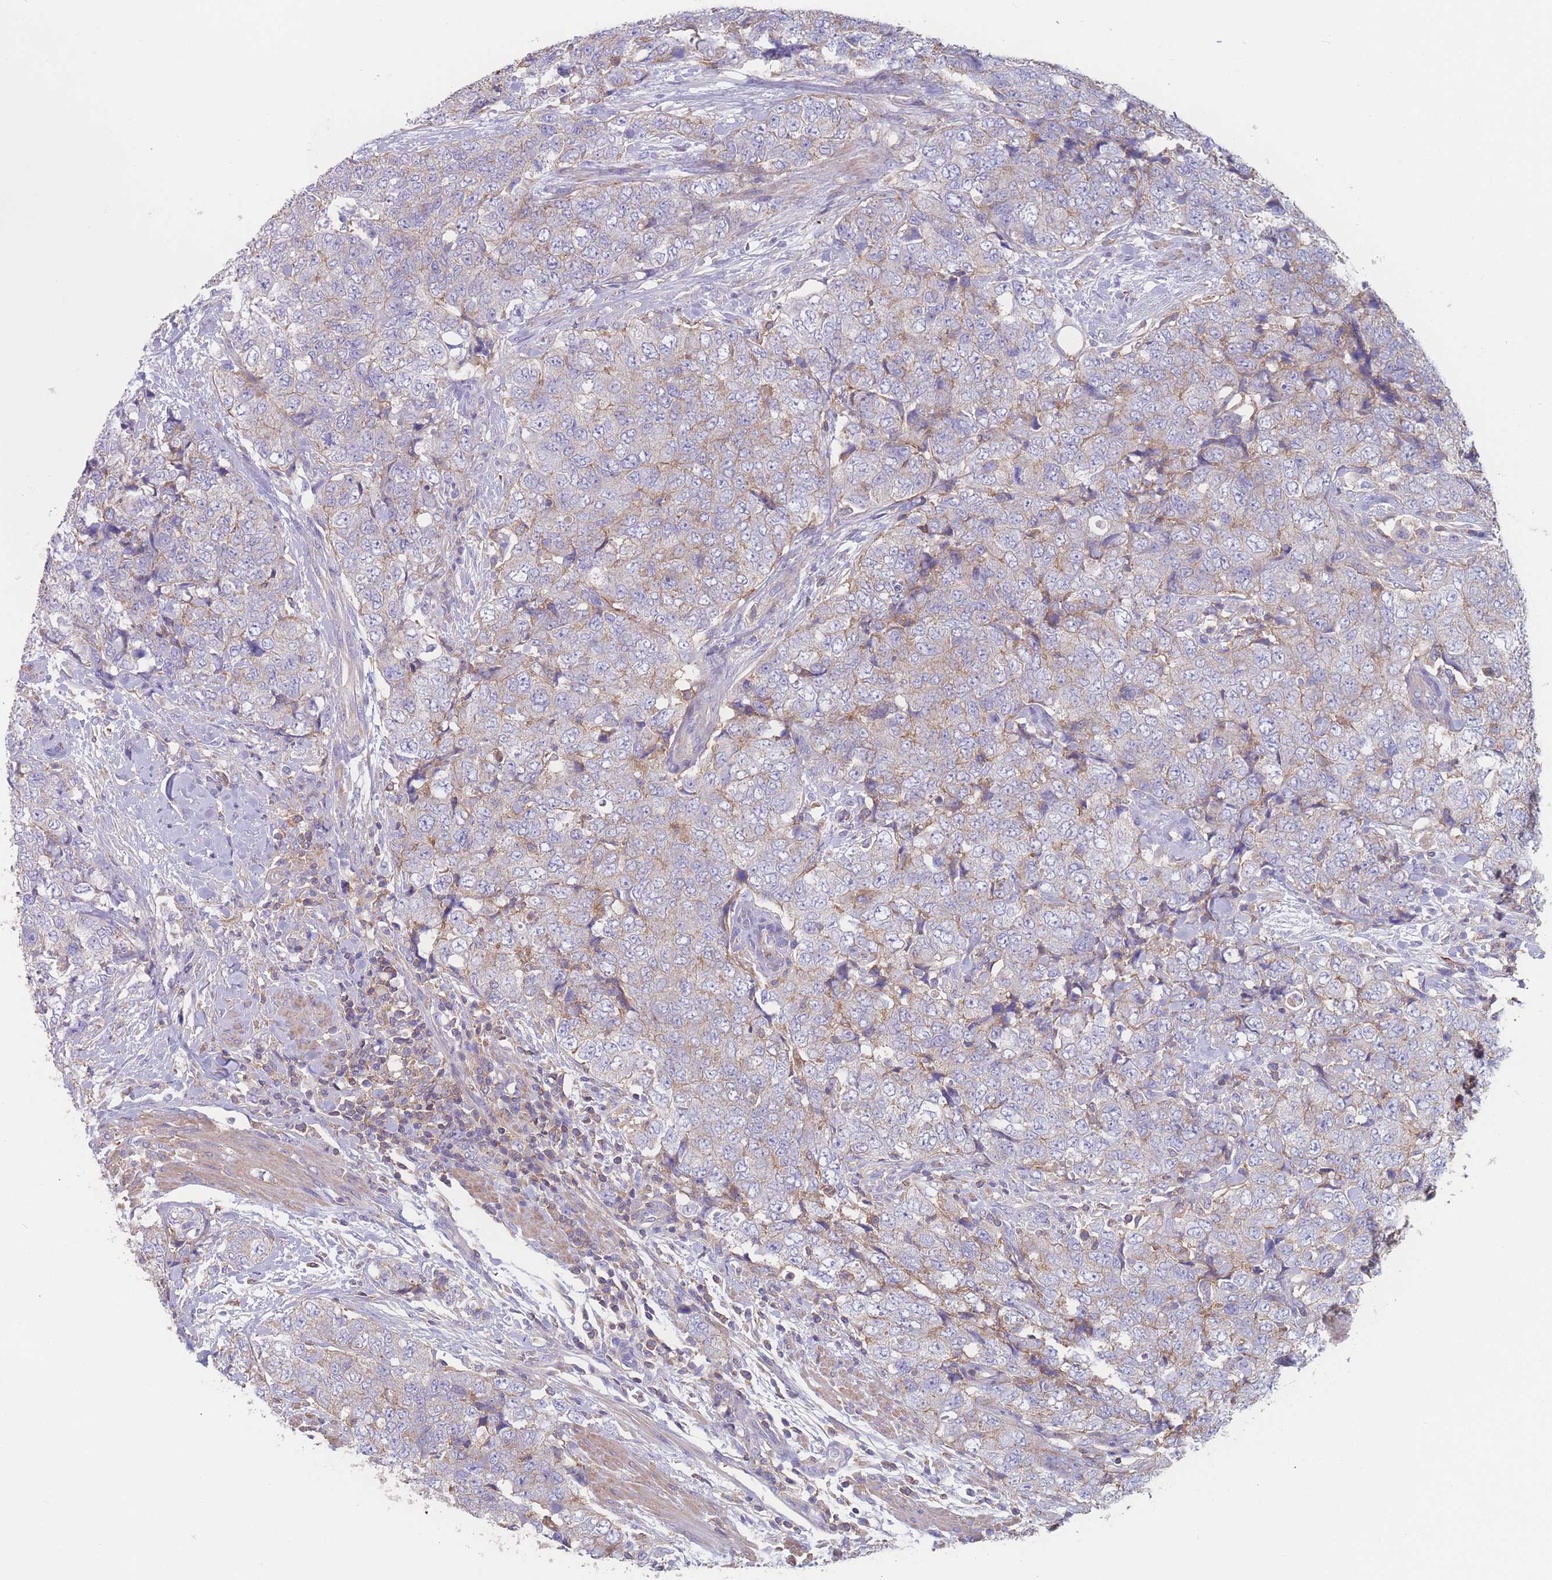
{"staining": {"intensity": "weak", "quantity": "<25%", "location": "cytoplasmic/membranous"}, "tissue": "urothelial cancer", "cell_type": "Tumor cells", "image_type": "cancer", "snomed": [{"axis": "morphology", "description": "Urothelial carcinoma, High grade"}, {"axis": "topography", "description": "Urinary bladder"}], "caption": "Immunohistochemical staining of human urothelial cancer displays no significant expression in tumor cells.", "gene": "ADH1A", "patient": {"sex": "female", "age": 78}}